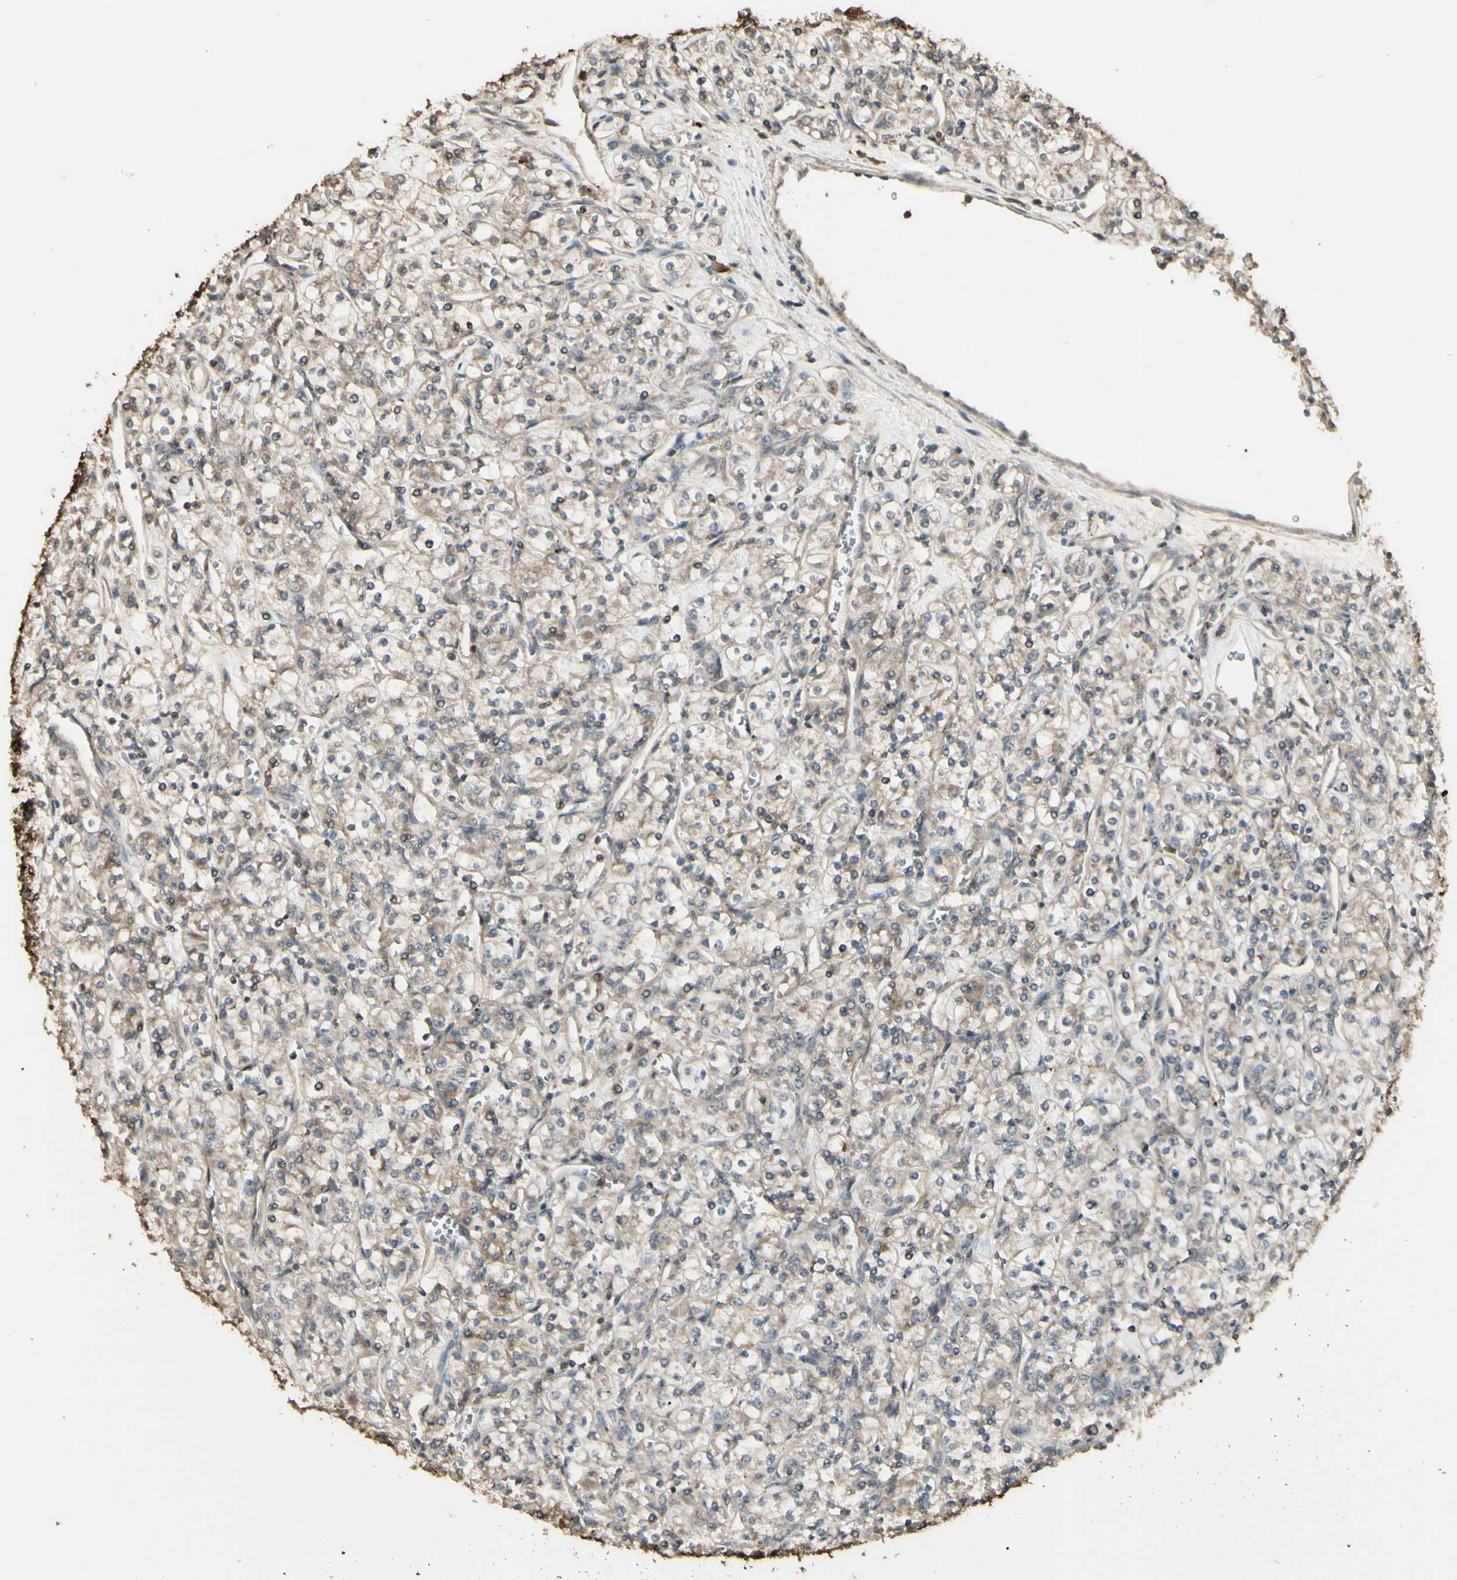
{"staining": {"intensity": "weak", "quantity": ">75%", "location": "cytoplasmic/membranous"}, "tissue": "renal cancer", "cell_type": "Tumor cells", "image_type": "cancer", "snomed": [{"axis": "morphology", "description": "Adenocarcinoma, NOS"}, {"axis": "topography", "description": "Kidney"}], "caption": "Protein staining displays weak cytoplasmic/membranous expression in about >75% of tumor cells in renal adenocarcinoma. Using DAB (3,3'-diaminobenzidine) (brown) and hematoxylin (blue) stains, captured at high magnification using brightfield microscopy.", "gene": "GNAS", "patient": {"sex": "male", "age": 77}}